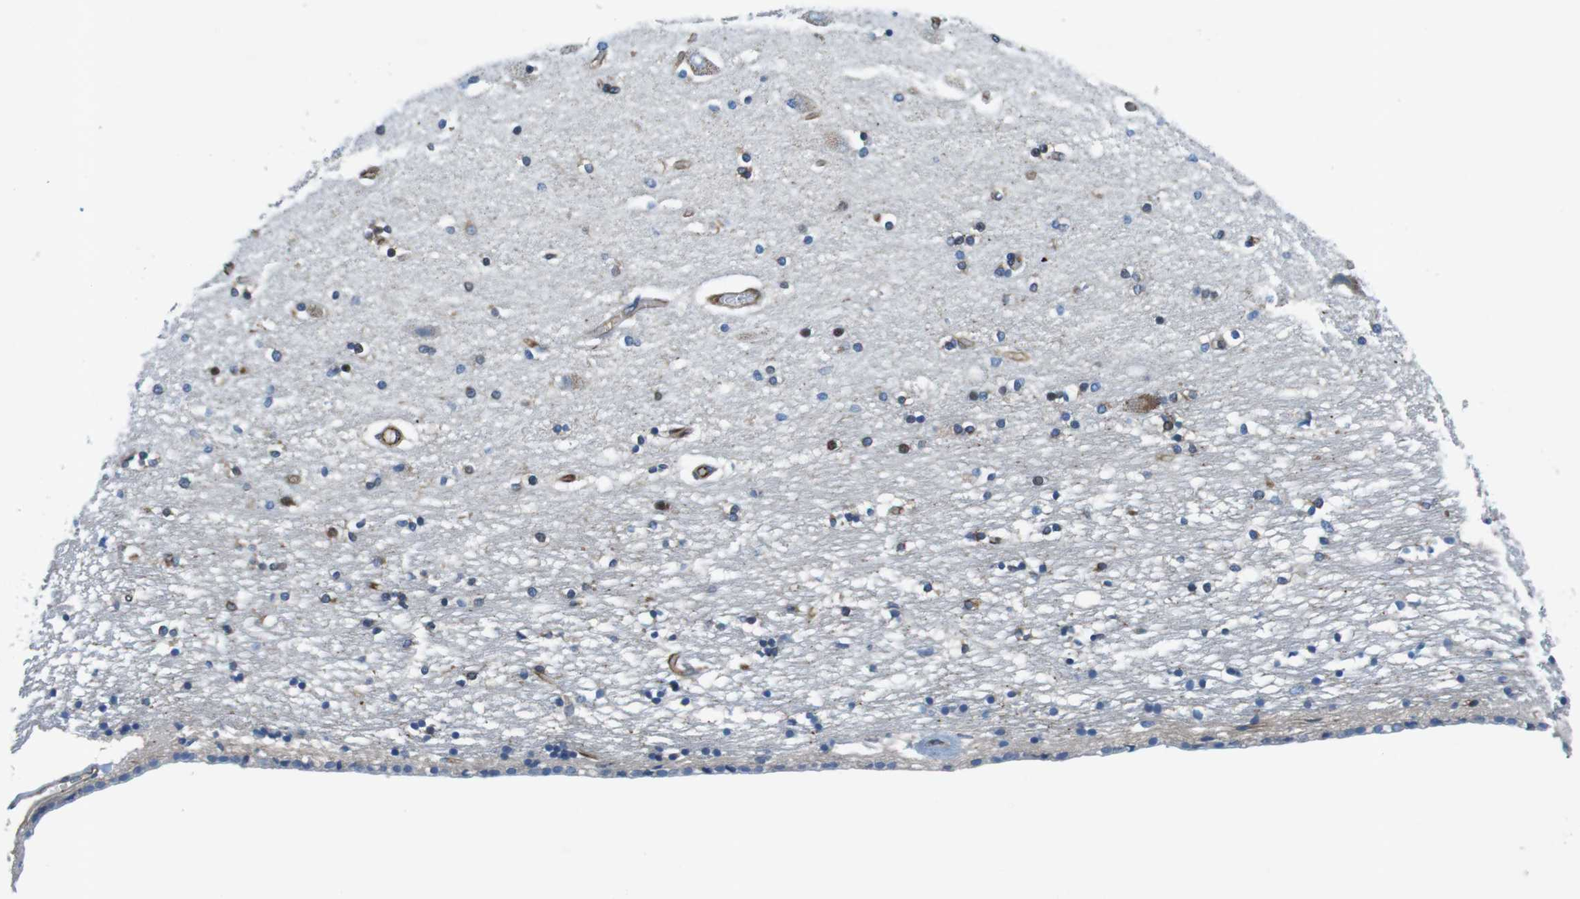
{"staining": {"intensity": "weak", "quantity": "25%-75%", "location": "cytoplasmic/membranous,nuclear"}, "tissue": "hippocampus", "cell_type": "Glial cells", "image_type": "normal", "snomed": [{"axis": "morphology", "description": "Normal tissue, NOS"}, {"axis": "topography", "description": "Hippocampus"}], "caption": "A low amount of weak cytoplasmic/membranous,nuclear positivity is appreciated in about 25%-75% of glial cells in unremarkable hippocampus. Using DAB (3,3'-diaminobenzidine) (brown) and hematoxylin (blue) stains, captured at high magnification using brightfield microscopy.", "gene": "EMP2", "patient": {"sex": "female", "age": 54}}